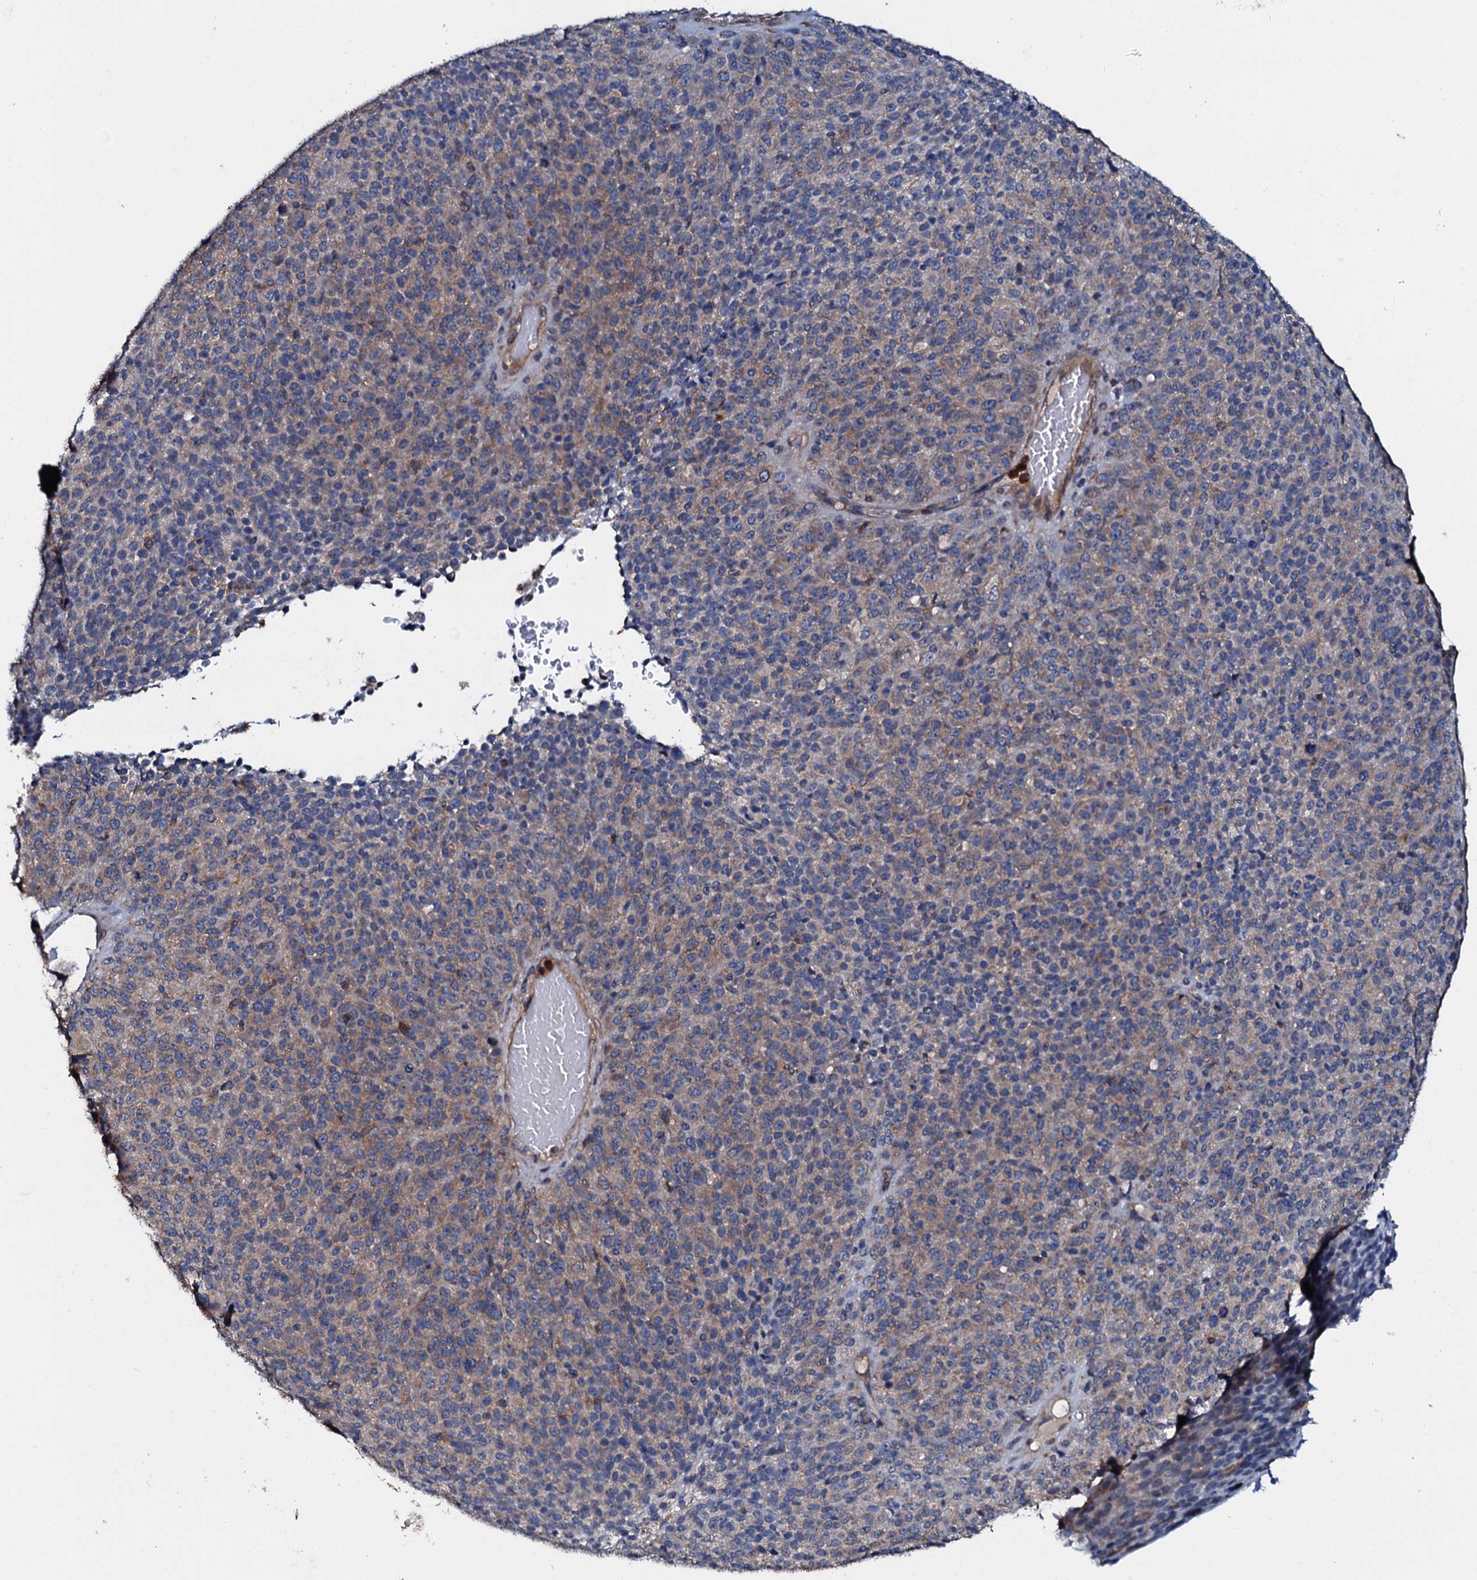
{"staining": {"intensity": "weak", "quantity": "25%-75%", "location": "cytoplasmic/membranous"}, "tissue": "melanoma", "cell_type": "Tumor cells", "image_type": "cancer", "snomed": [{"axis": "morphology", "description": "Malignant melanoma, Metastatic site"}, {"axis": "topography", "description": "Brain"}], "caption": "Immunohistochemical staining of malignant melanoma (metastatic site) demonstrates weak cytoplasmic/membranous protein expression in approximately 25%-75% of tumor cells.", "gene": "GRK2", "patient": {"sex": "female", "age": 56}}